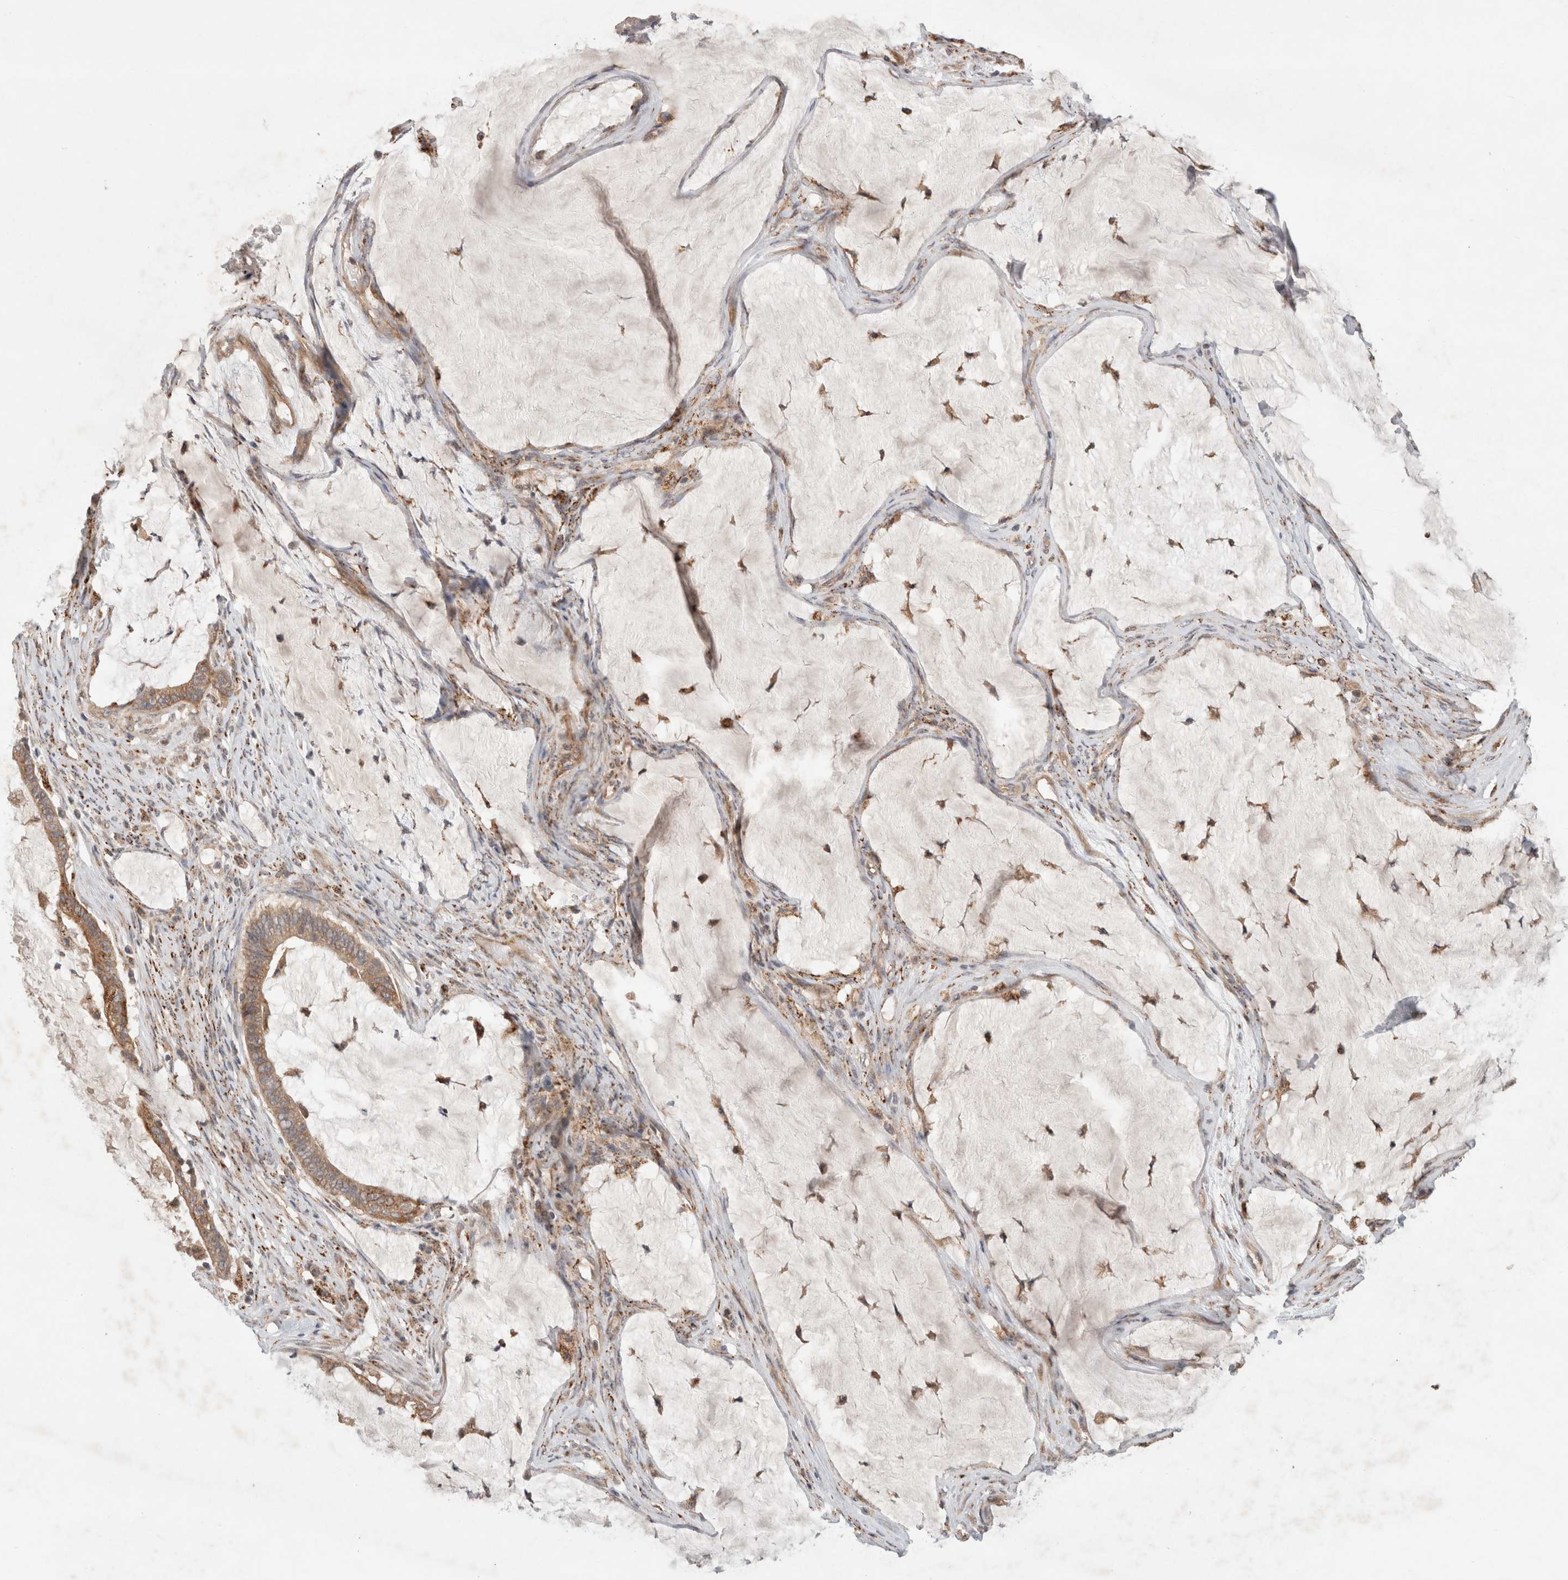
{"staining": {"intensity": "moderate", "quantity": ">75%", "location": "cytoplasmic/membranous"}, "tissue": "ovarian cancer", "cell_type": "Tumor cells", "image_type": "cancer", "snomed": [{"axis": "morphology", "description": "Cystadenocarcinoma, mucinous, NOS"}, {"axis": "topography", "description": "Ovary"}], "caption": "Ovarian mucinous cystadenocarcinoma was stained to show a protein in brown. There is medium levels of moderate cytoplasmic/membranous positivity in about >75% of tumor cells.", "gene": "HROB", "patient": {"sex": "female", "age": 61}}